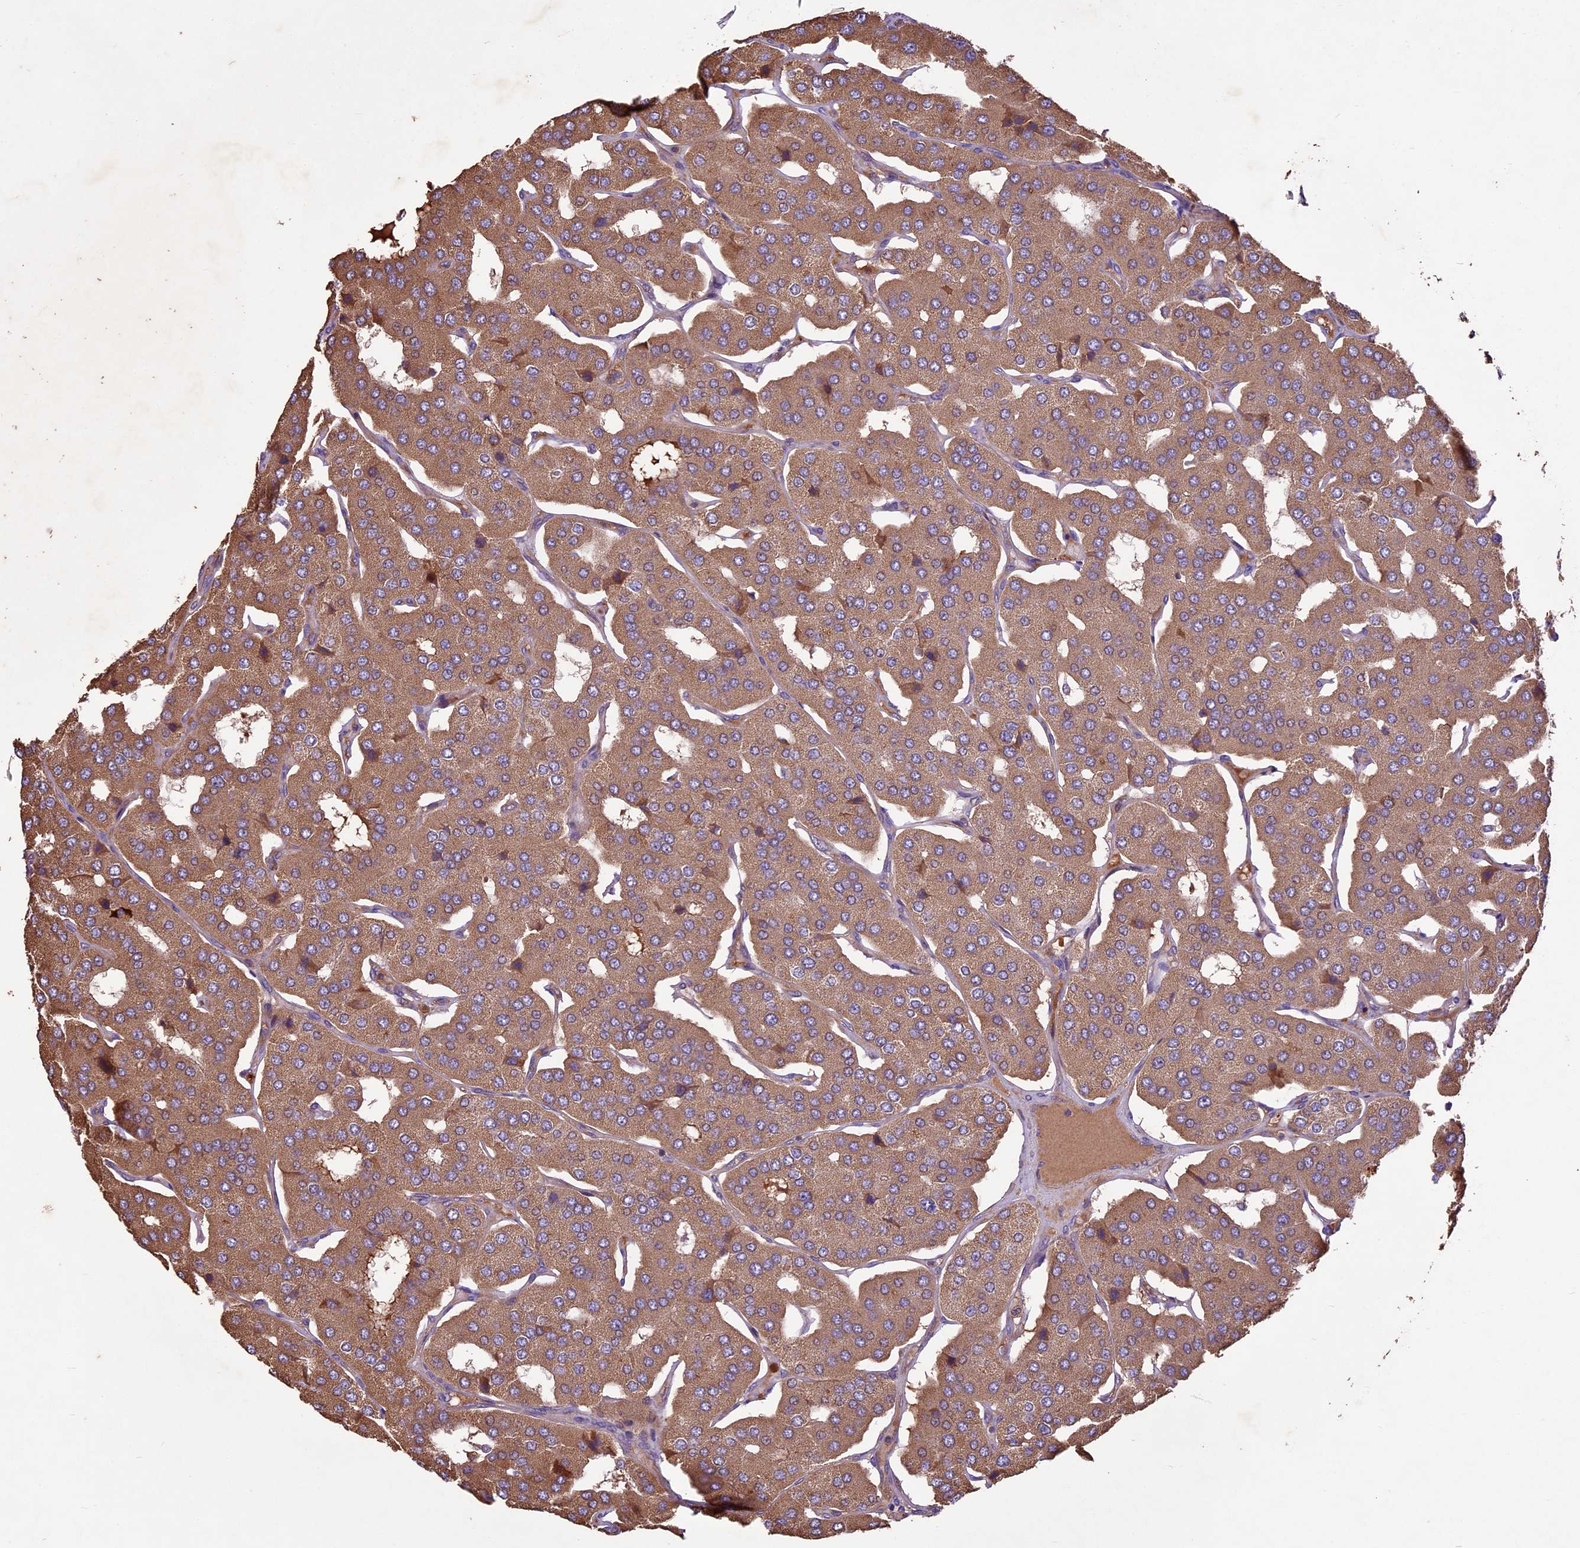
{"staining": {"intensity": "moderate", "quantity": ">75%", "location": "cytoplasmic/membranous"}, "tissue": "parathyroid gland", "cell_type": "Glandular cells", "image_type": "normal", "snomed": [{"axis": "morphology", "description": "Normal tissue, NOS"}, {"axis": "morphology", "description": "Adenoma, NOS"}, {"axis": "topography", "description": "Parathyroid gland"}], "caption": "Brown immunohistochemical staining in normal human parathyroid gland displays moderate cytoplasmic/membranous staining in about >75% of glandular cells.", "gene": "CRLF1", "patient": {"sex": "female", "age": 86}}